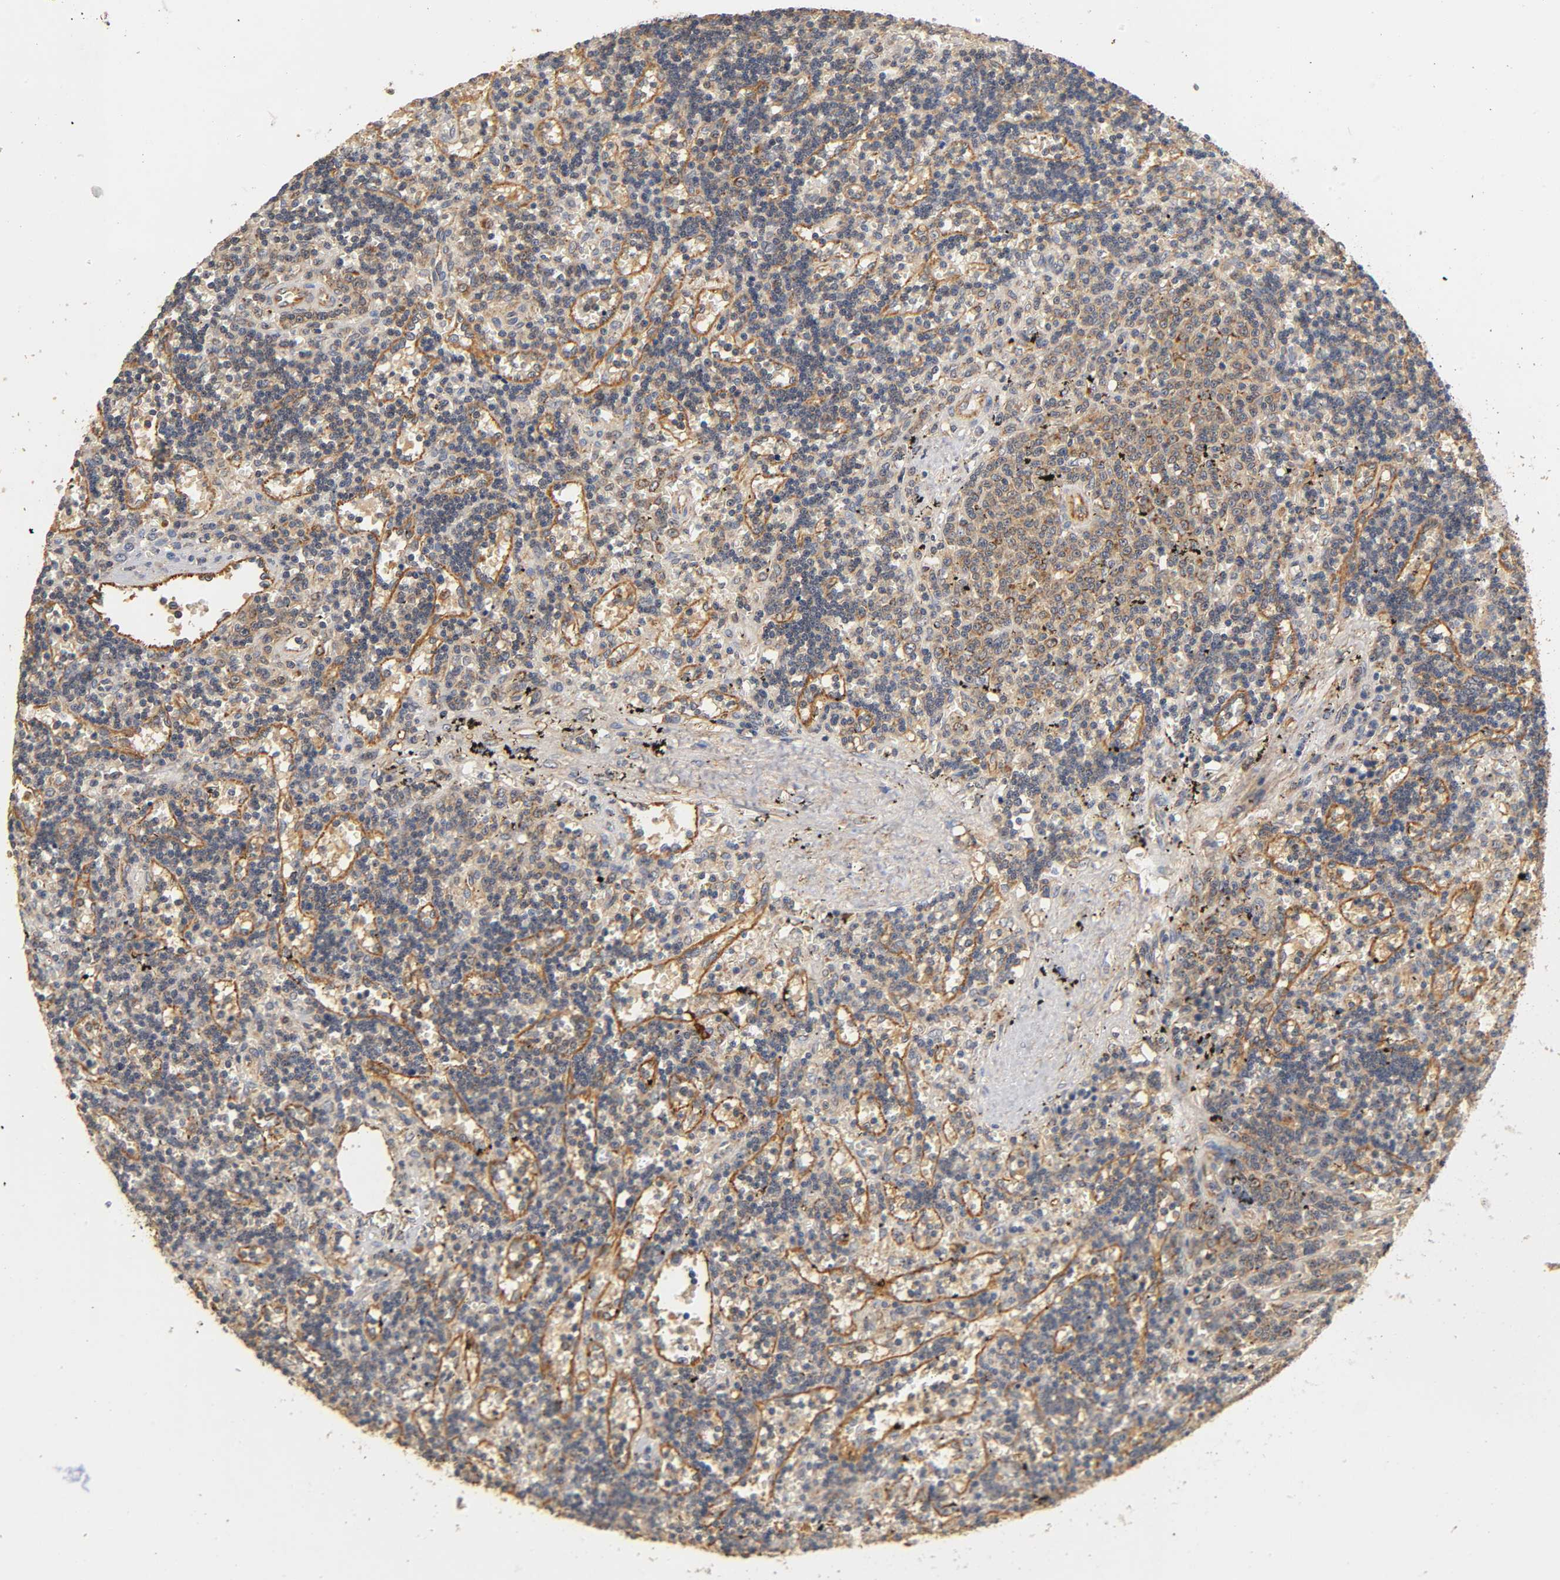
{"staining": {"intensity": "moderate", "quantity": ">75%", "location": "cytoplasmic/membranous"}, "tissue": "lymphoma", "cell_type": "Tumor cells", "image_type": "cancer", "snomed": [{"axis": "morphology", "description": "Malignant lymphoma, non-Hodgkin's type, Low grade"}, {"axis": "topography", "description": "Spleen"}], "caption": "The histopathology image reveals a brown stain indicating the presence of a protein in the cytoplasmic/membranous of tumor cells in malignant lymphoma, non-Hodgkin's type (low-grade). The staining was performed using DAB to visualize the protein expression in brown, while the nuclei were stained in blue with hematoxylin (Magnification: 20x).", "gene": "SCAP", "patient": {"sex": "male", "age": 60}}